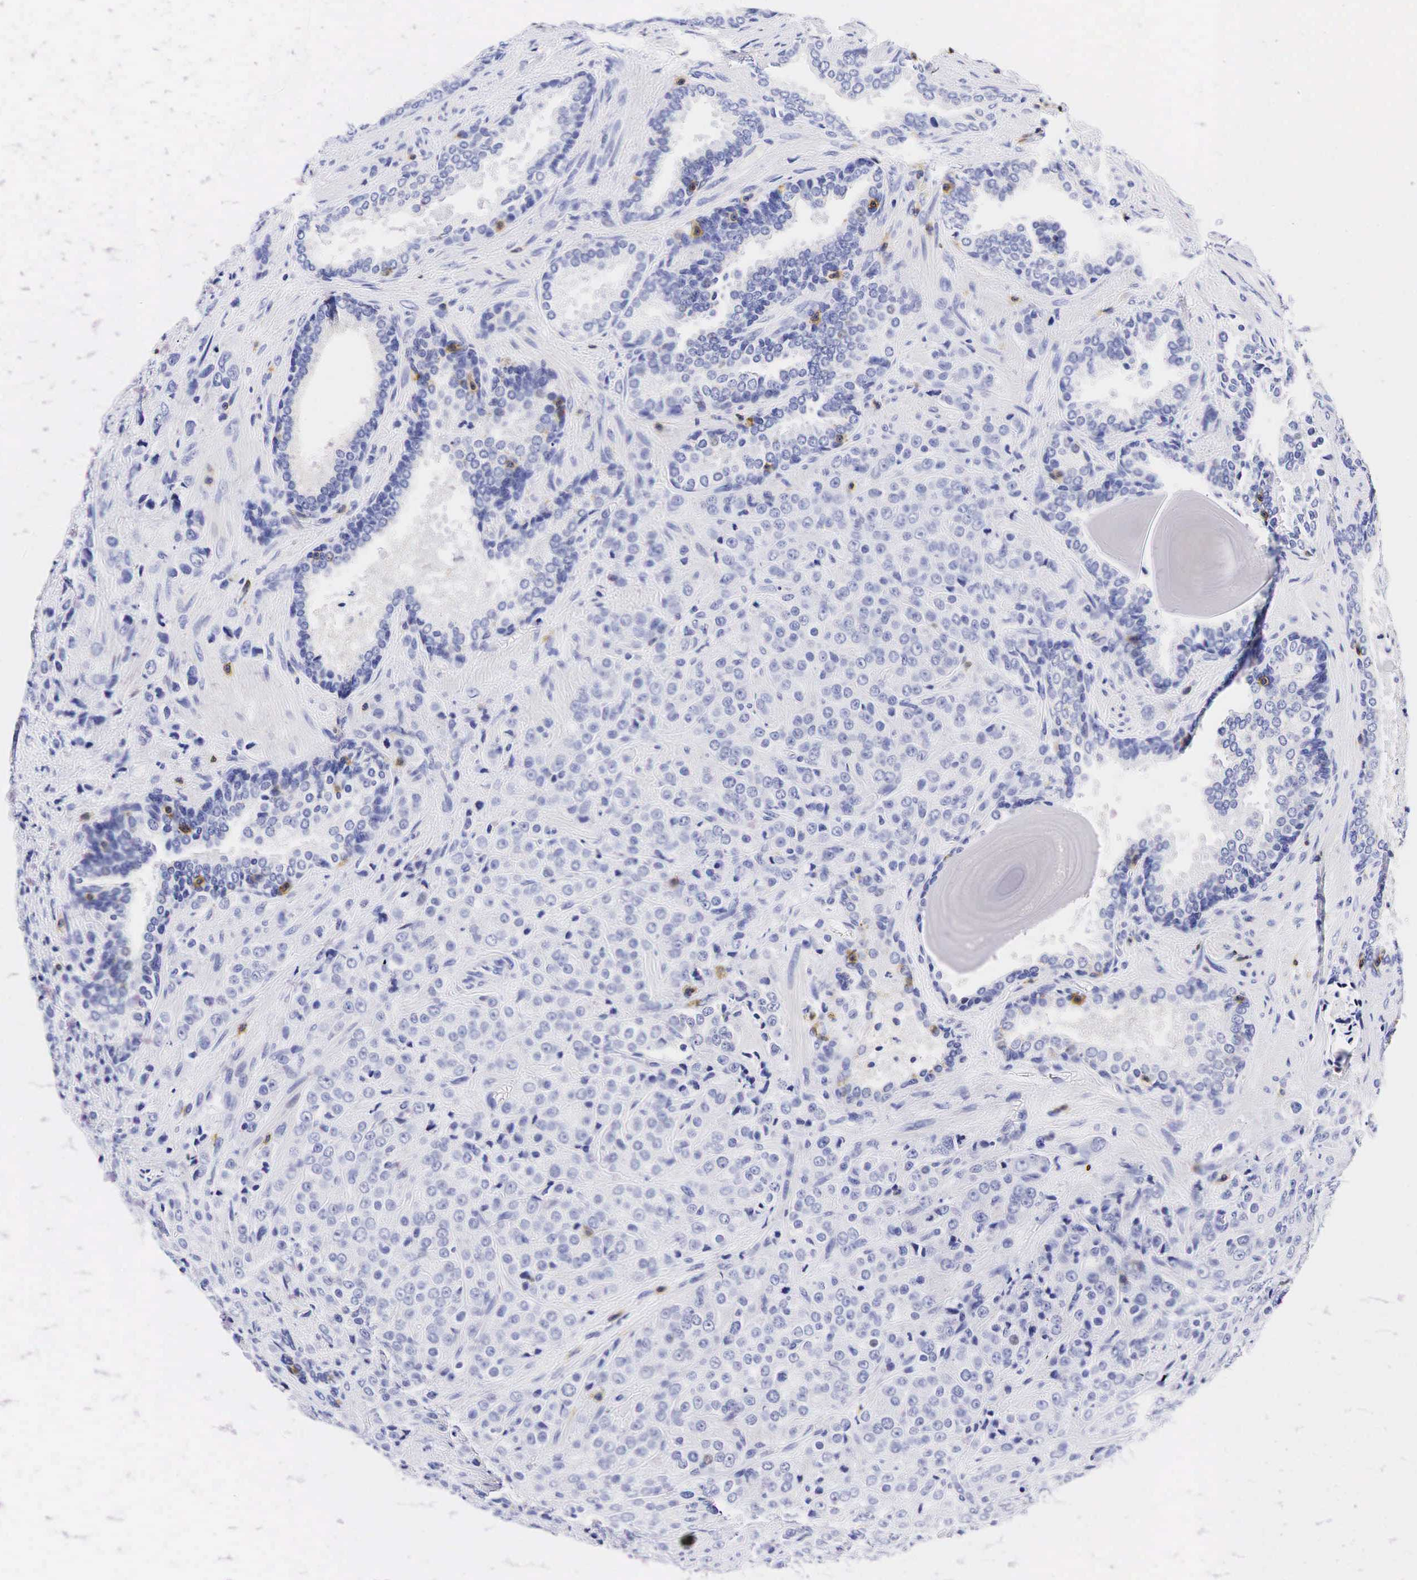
{"staining": {"intensity": "negative", "quantity": "none", "location": "none"}, "tissue": "prostate cancer", "cell_type": "Tumor cells", "image_type": "cancer", "snomed": [{"axis": "morphology", "description": "Adenocarcinoma, Medium grade"}, {"axis": "topography", "description": "Prostate"}], "caption": "Medium-grade adenocarcinoma (prostate) was stained to show a protein in brown. There is no significant expression in tumor cells.", "gene": "CD3E", "patient": {"sex": "male", "age": 70}}